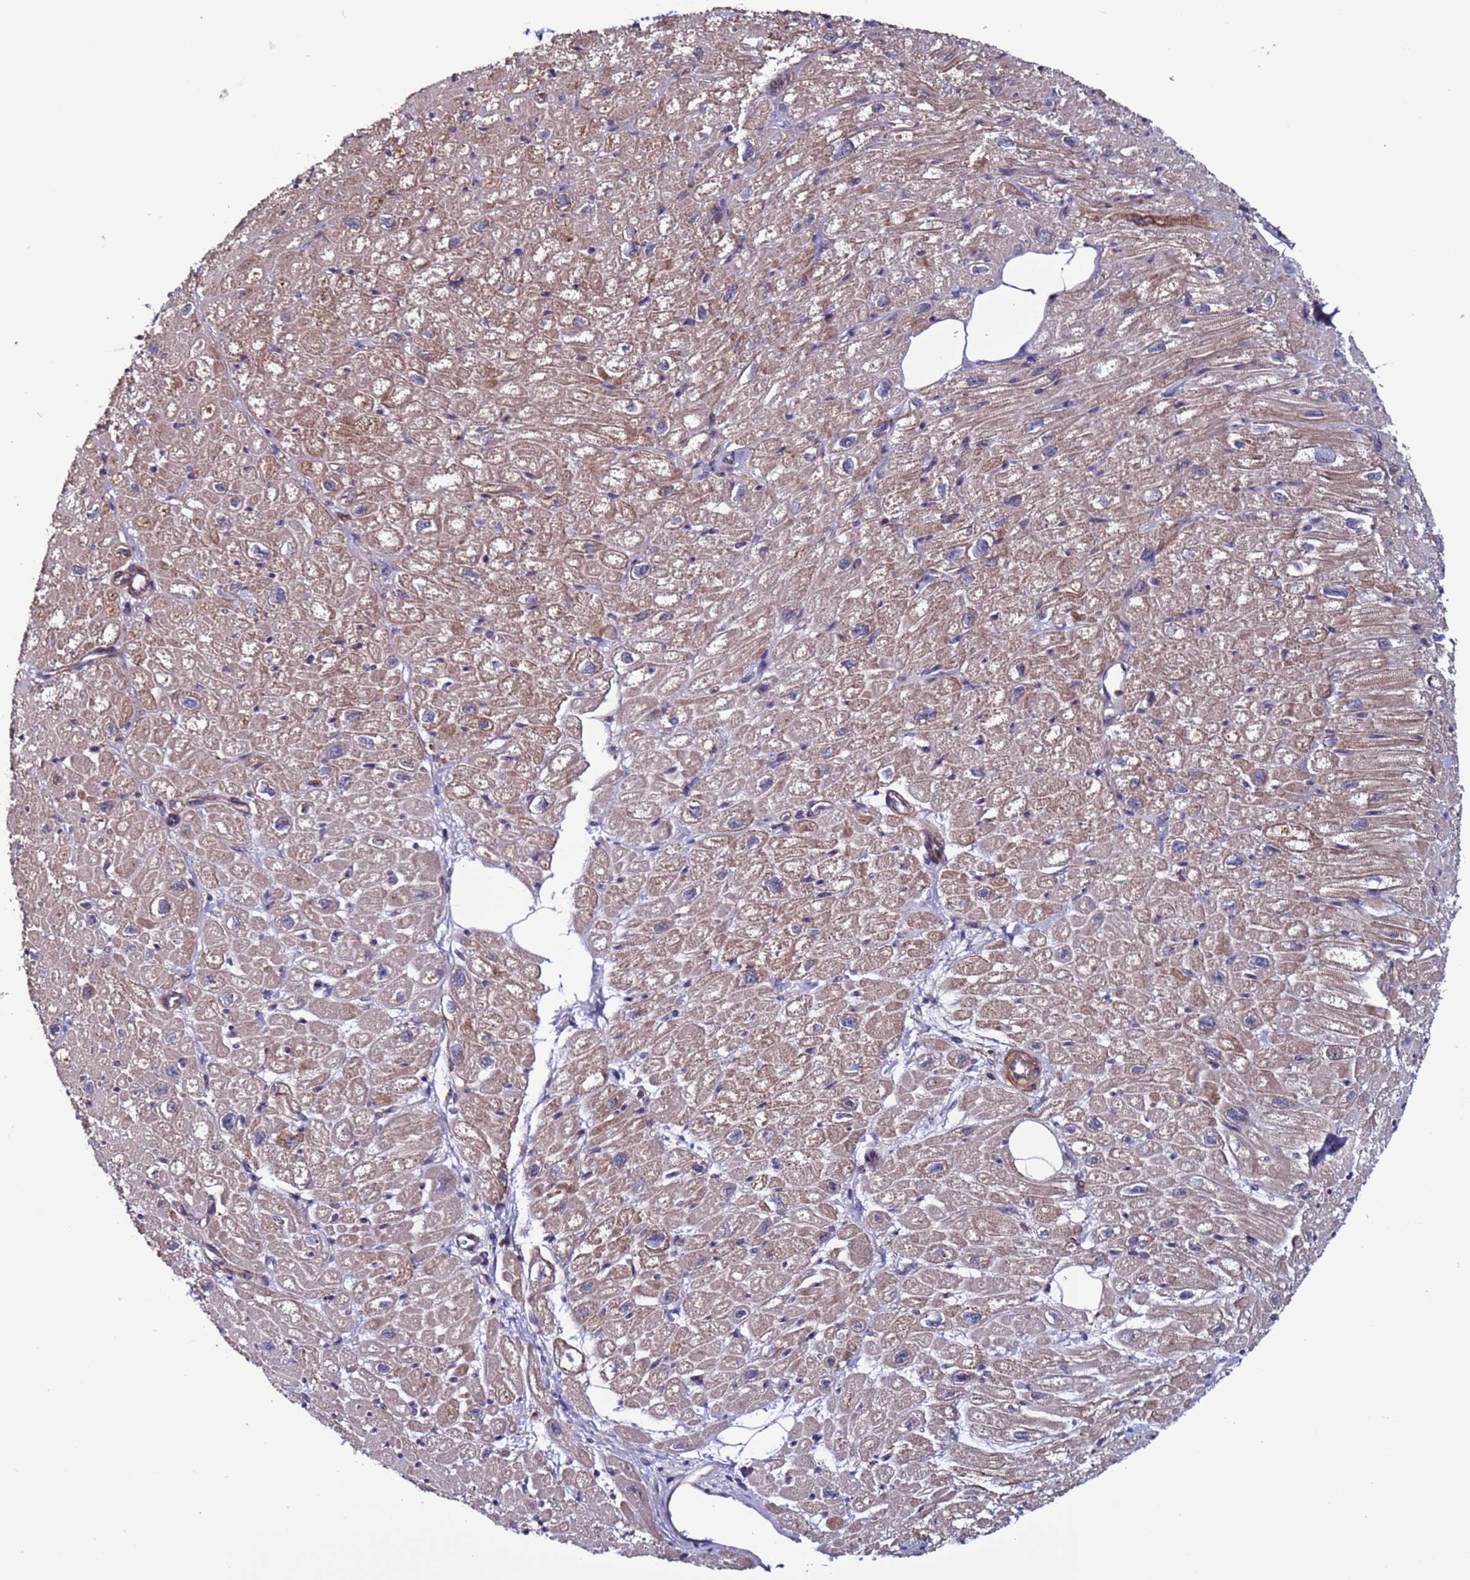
{"staining": {"intensity": "moderate", "quantity": ">75%", "location": "cytoplasmic/membranous"}, "tissue": "heart muscle", "cell_type": "Cardiomyocytes", "image_type": "normal", "snomed": [{"axis": "morphology", "description": "Normal tissue, NOS"}, {"axis": "topography", "description": "Heart"}], "caption": "Brown immunohistochemical staining in benign heart muscle exhibits moderate cytoplasmic/membranous staining in about >75% of cardiomyocytes.", "gene": "GAREM1", "patient": {"sex": "male", "age": 50}}